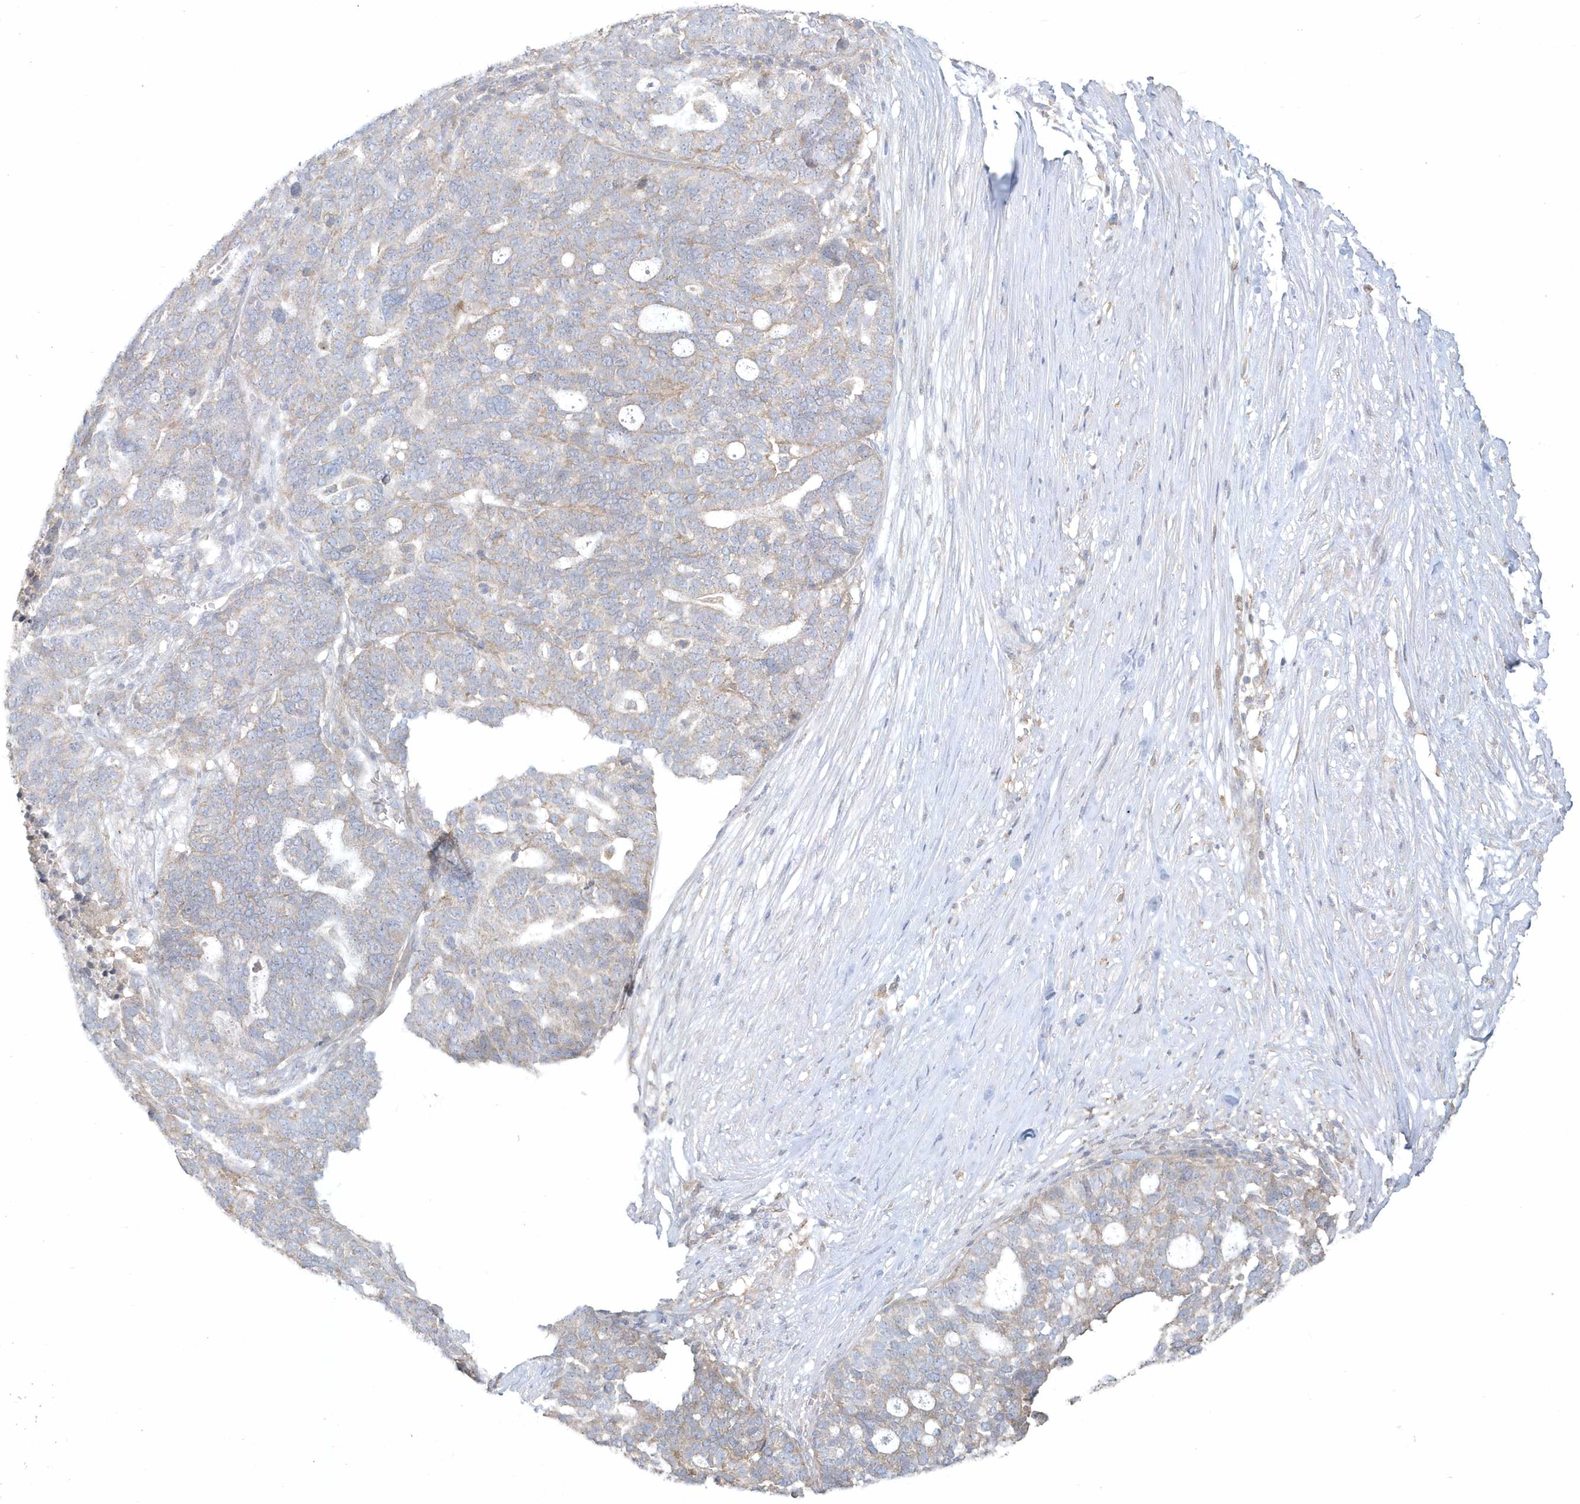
{"staining": {"intensity": "negative", "quantity": "none", "location": "none"}, "tissue": "ovarian cancer", "cell_type": "Tumor cells", "image_type": "cancer", "snomed": [{"axis": "morphology", "description": "Cystadenocarcinoma, serous, NOS"}, {"axis": "topography", "description": "Ovary"}], "caption": "DAB immunohistochemical staining of human serous cystadenocarcinoma (ovarian) shows no significant positivity in tumor cells.", "gene": "BLTP3A", "patient": {"sex": "female", "age": 59}}